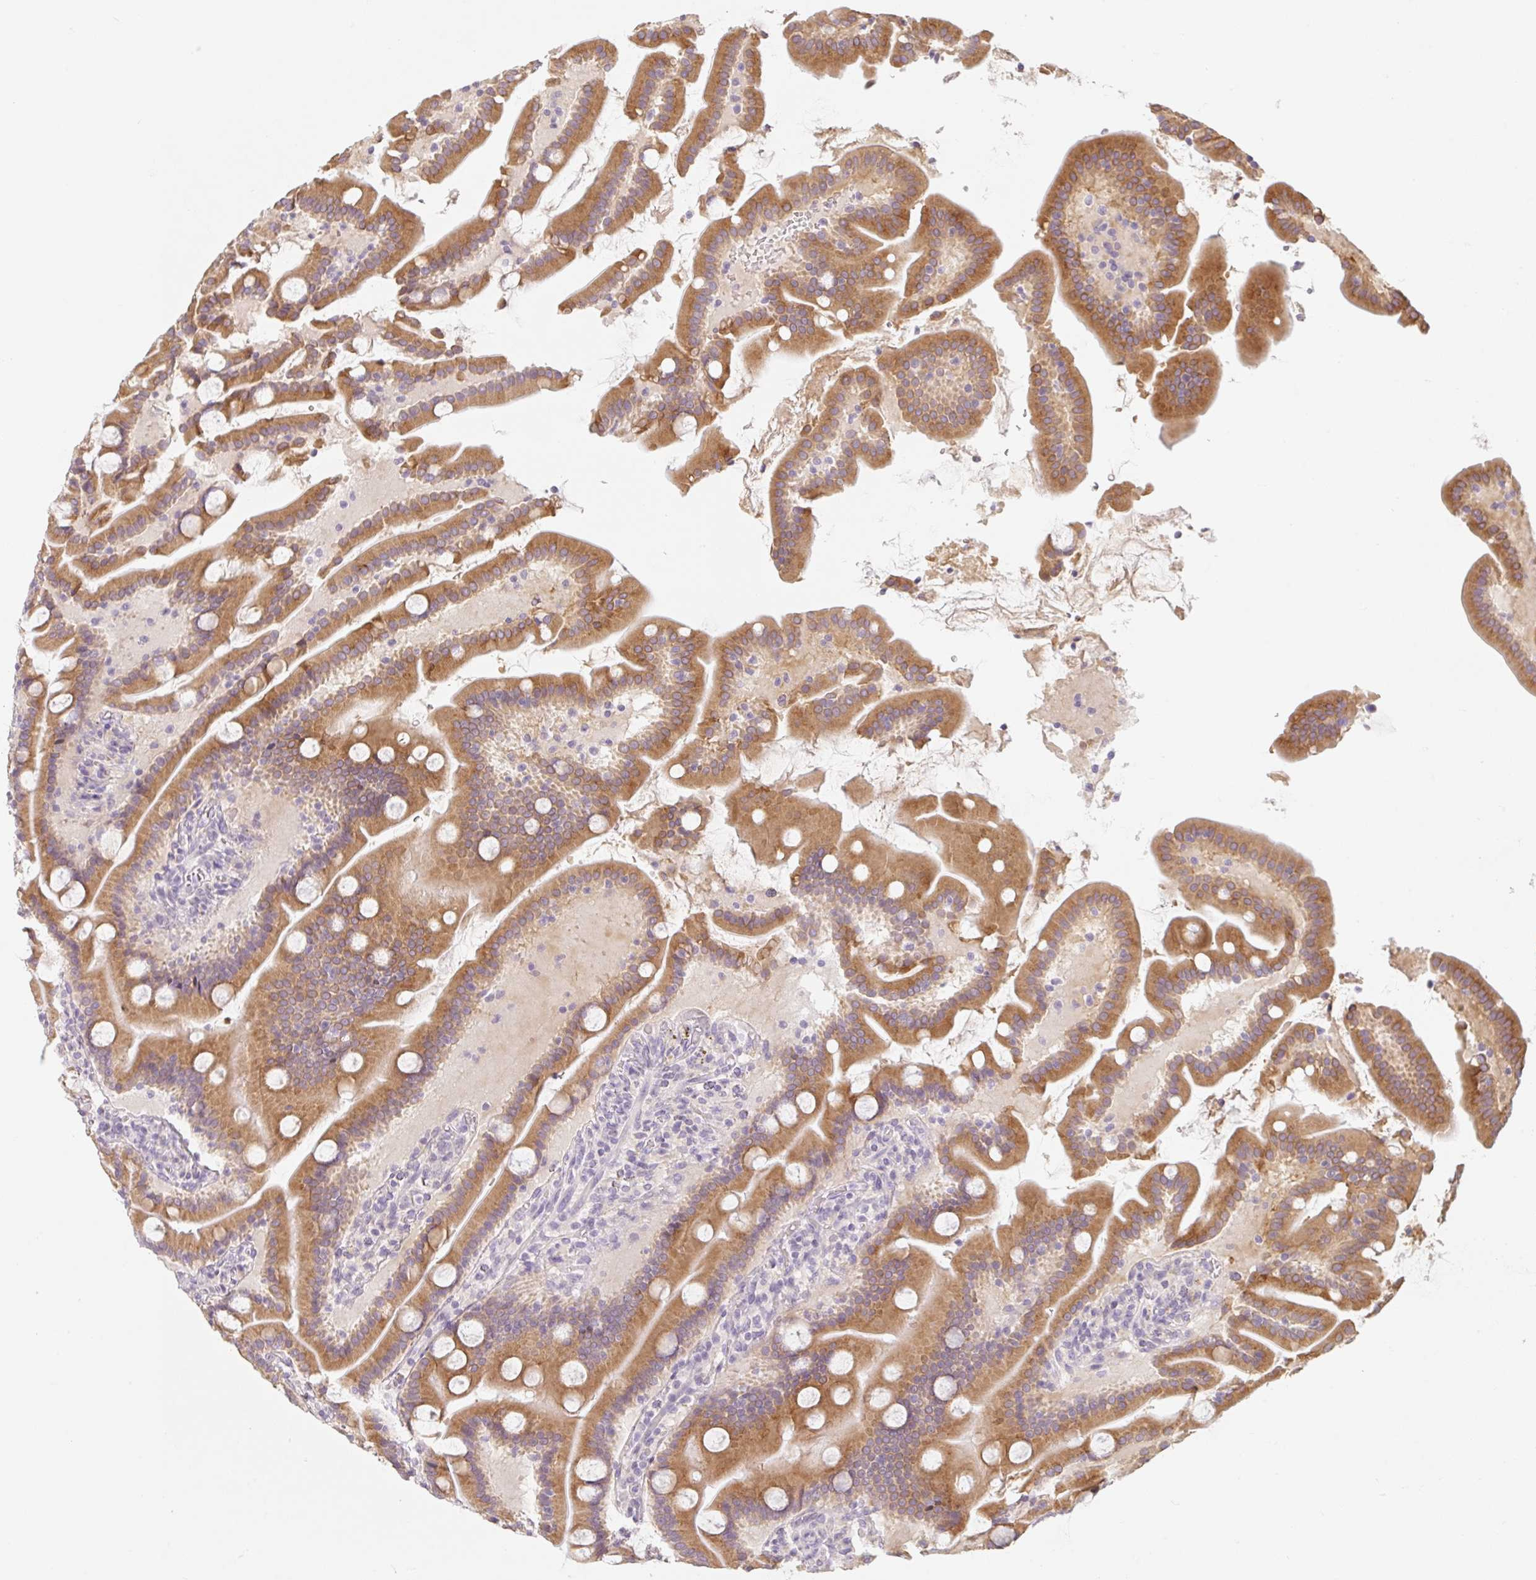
{"staining": {"intensity": "strong", "quantity": ">75%", "location": "cytoplasmic/membranous"}, "tissue": "duodenum", "cell_type": "Glandular cells", "image_type": "normal", "snomed": [{"axis": "morphology", "description": "Normal tissue, NOS"}, {"axis": "topography", "description": "Duodenum"}], "caption": "Glandular cells show high levels of strong cytoplasmic/membranous expression in approximately >75% of cells in unremarkable human duodenum. Ihc stains the protein in brown and the nuclei are stained blue.", "gene": "MIA2", "patient": {"sex": "male", "age": 55}}